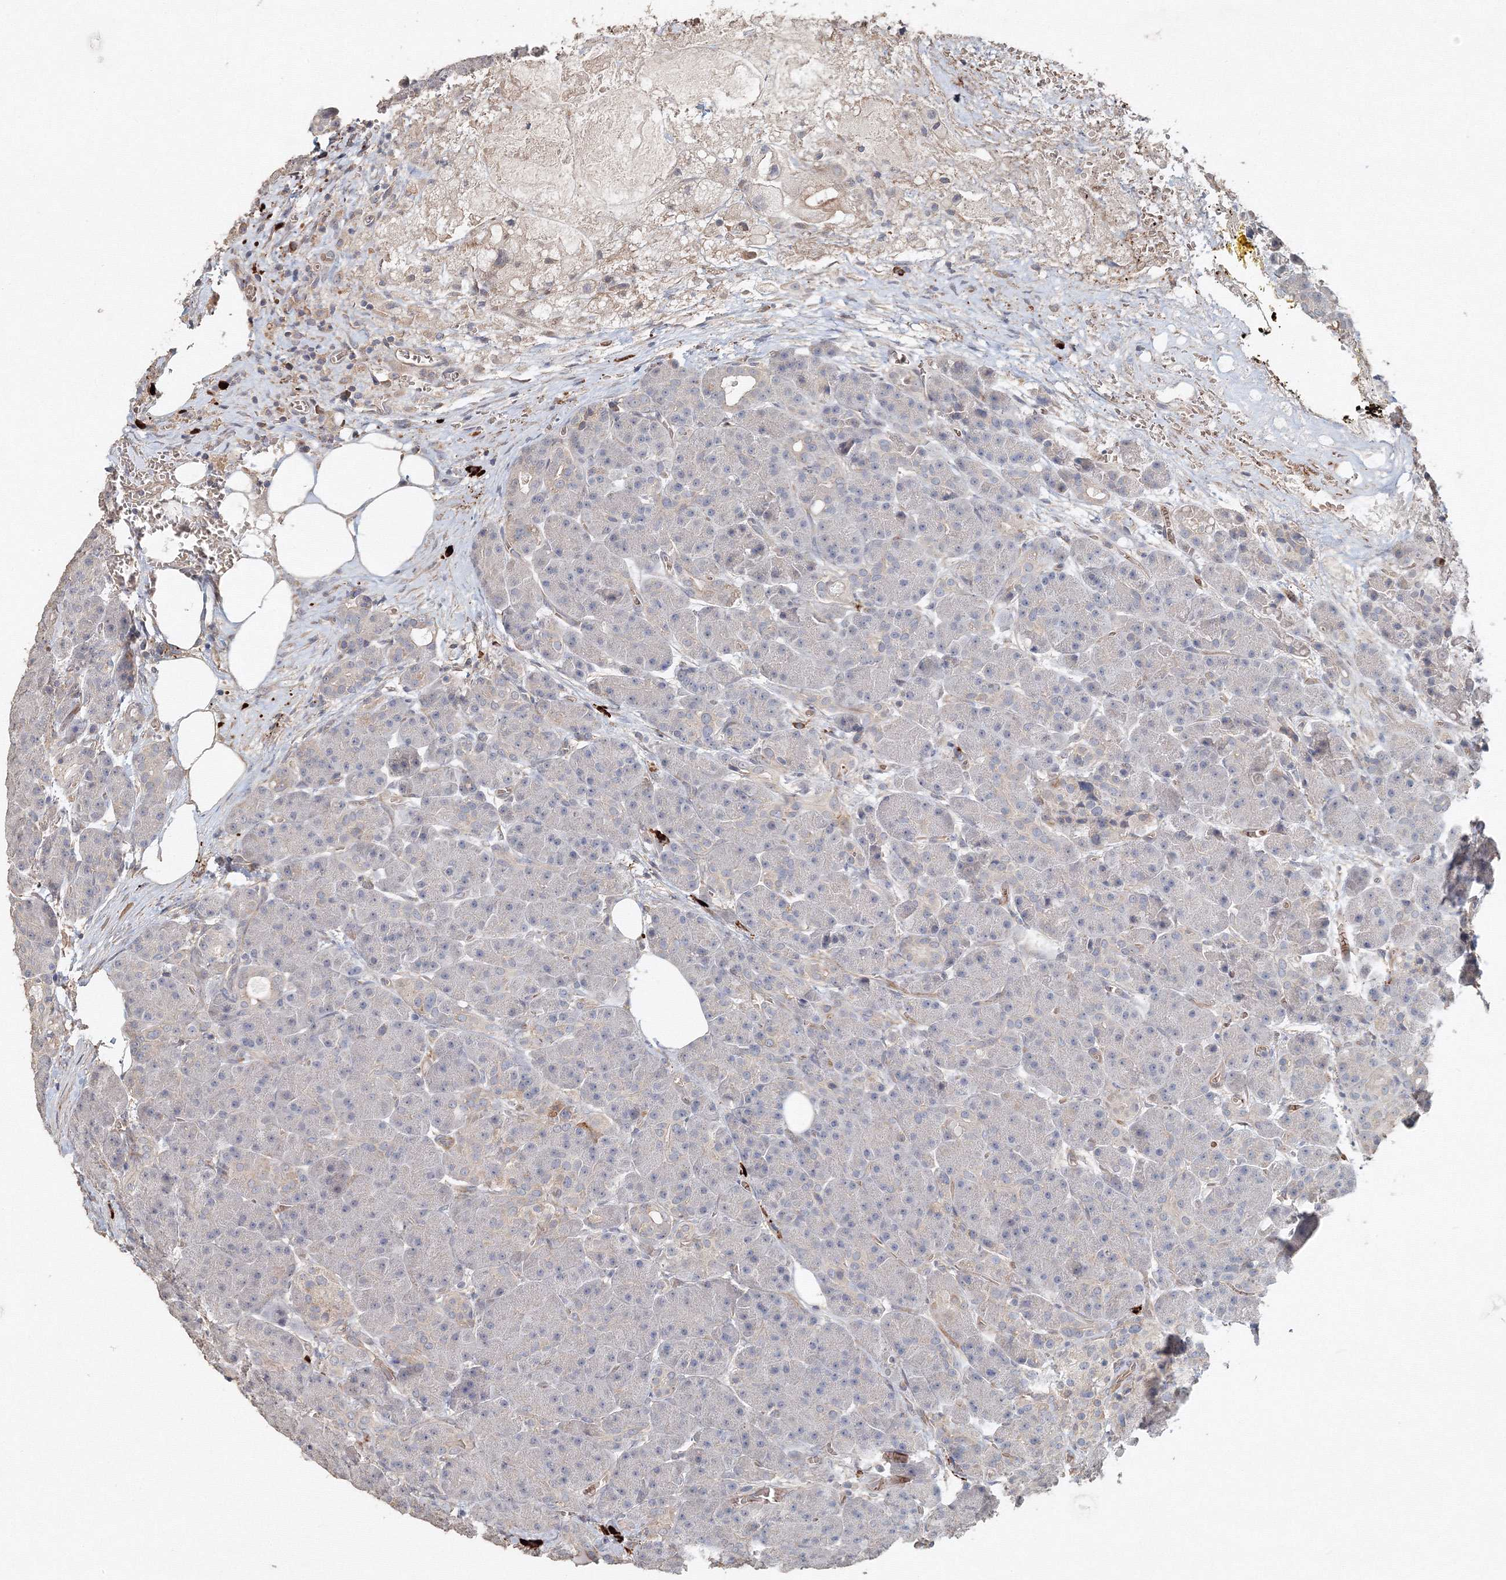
{"staining": {"intensity": "weak", "quantity": "<25%", "location": "cytoplasmic/membranous"}, "tissue": "pancreas", "cell_type": "Exocrine glandular cells", "image_type": "normal", "snomed": [{"axis": "morphology", "description": "Normal tissue, NOS"}, {"axis": "topography", "description": "Pancreas"}], "caption": "High power microscopy micrograph of an immunohistochemistry photomicrograph of unremarkable pancreas, revealing no significant expression in exocrine glandular cells.", "gene": "NALF2", "patient": {"sex": "male", "age": 63}}